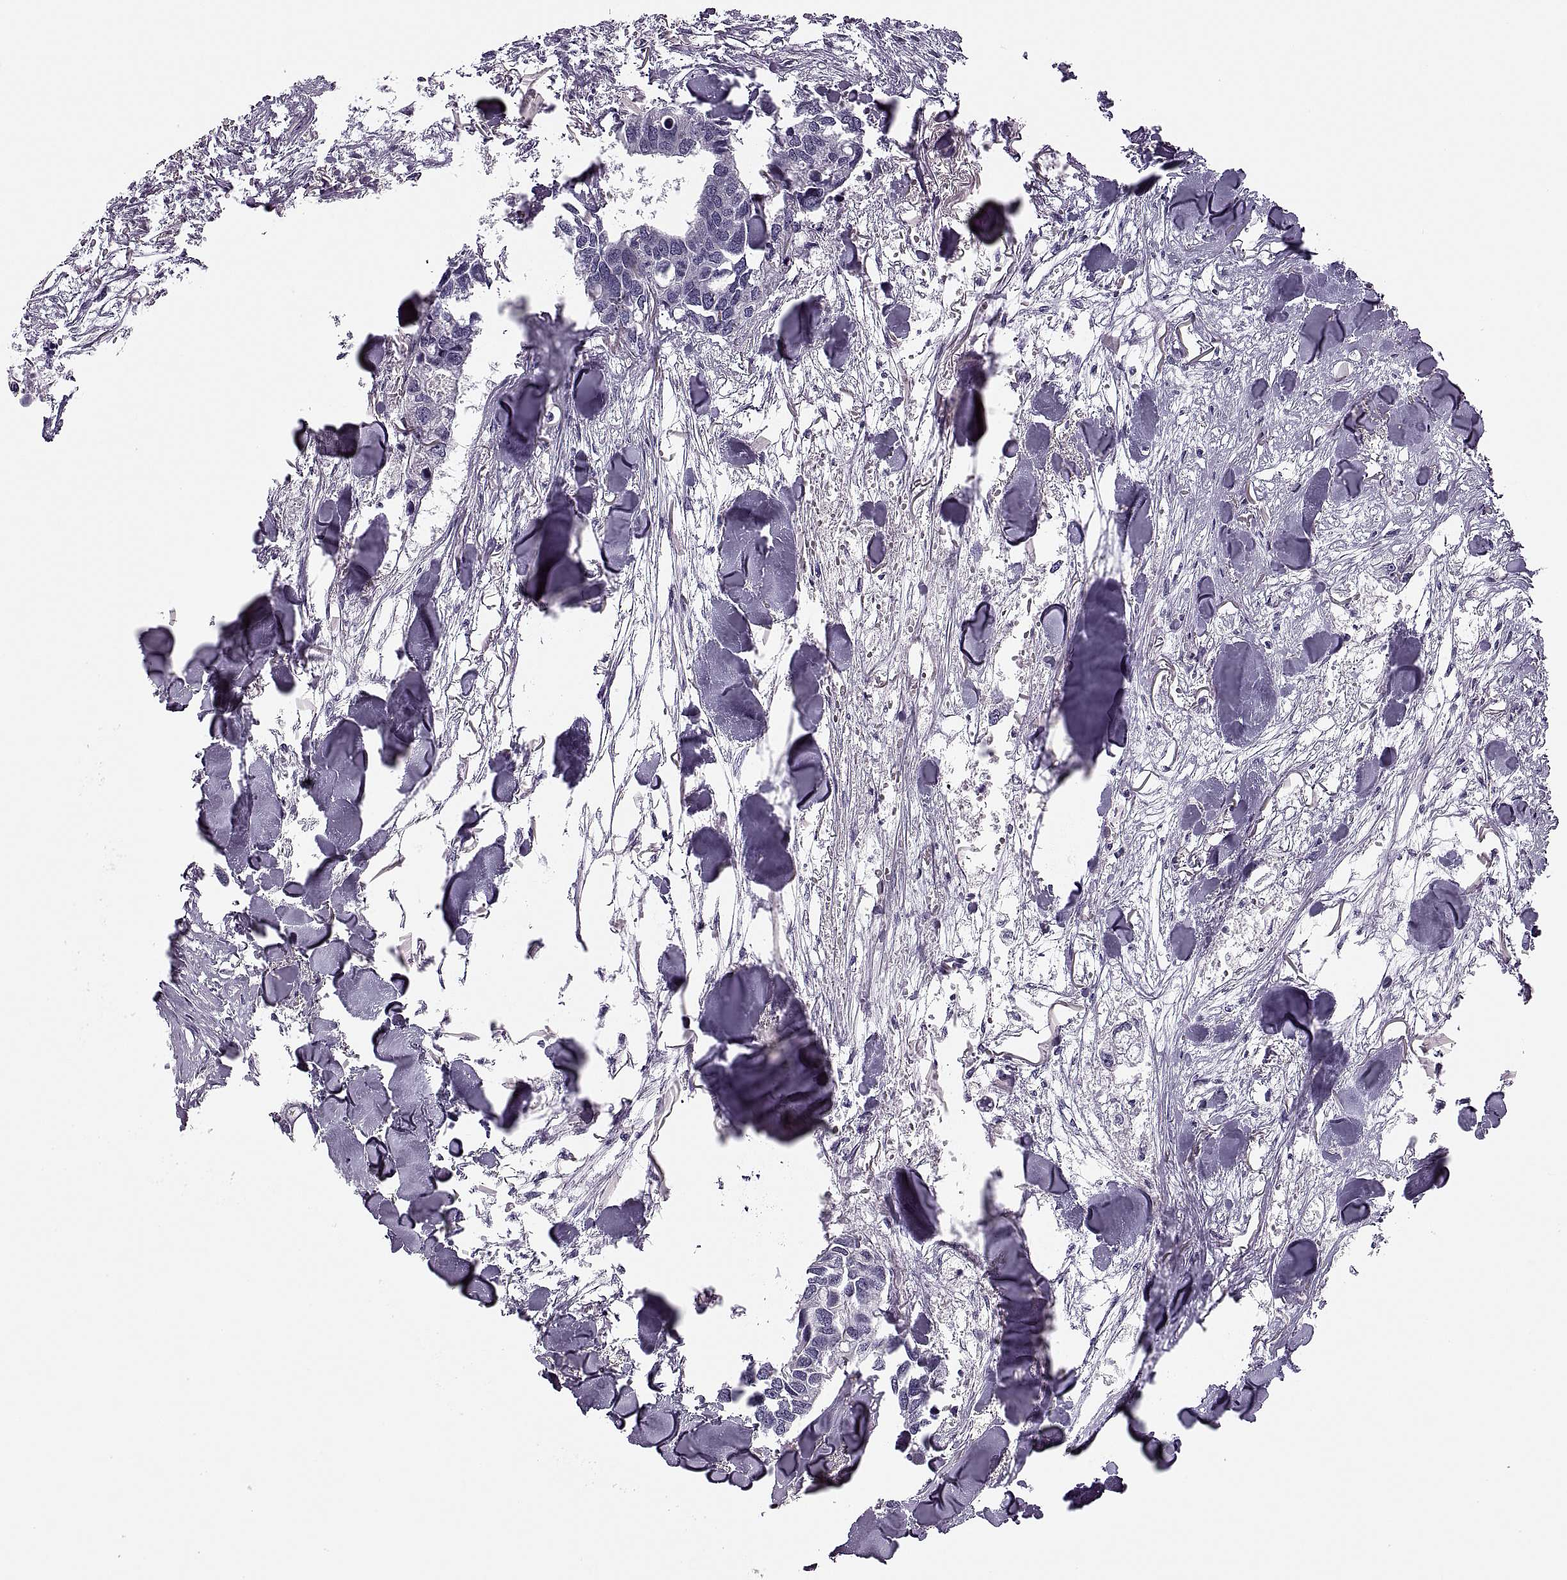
{"staining": {"intensity": "negative", "quantity": "none", "location": "none"}, "tissue": "breast cancer", "cell_type": "Tumor cells", "image_type": "cancer", "snomed": [{"axis": "morphology", "description": "Duct carcinoma"}, {"axis": "topography", "description": "Breast"}], "caption": "DAB immunohistochemical staining of human invasive ductal carcinoma (breast) shows no significant staining in tumor cells. Brightfield microscopy of immunohistochemistry (IHC) stained with DAB (brown) and hematoxylin (blue), captured at high magnification.", "gene": "PRSS54", "patient": {"sex": "female", "age": 83}}